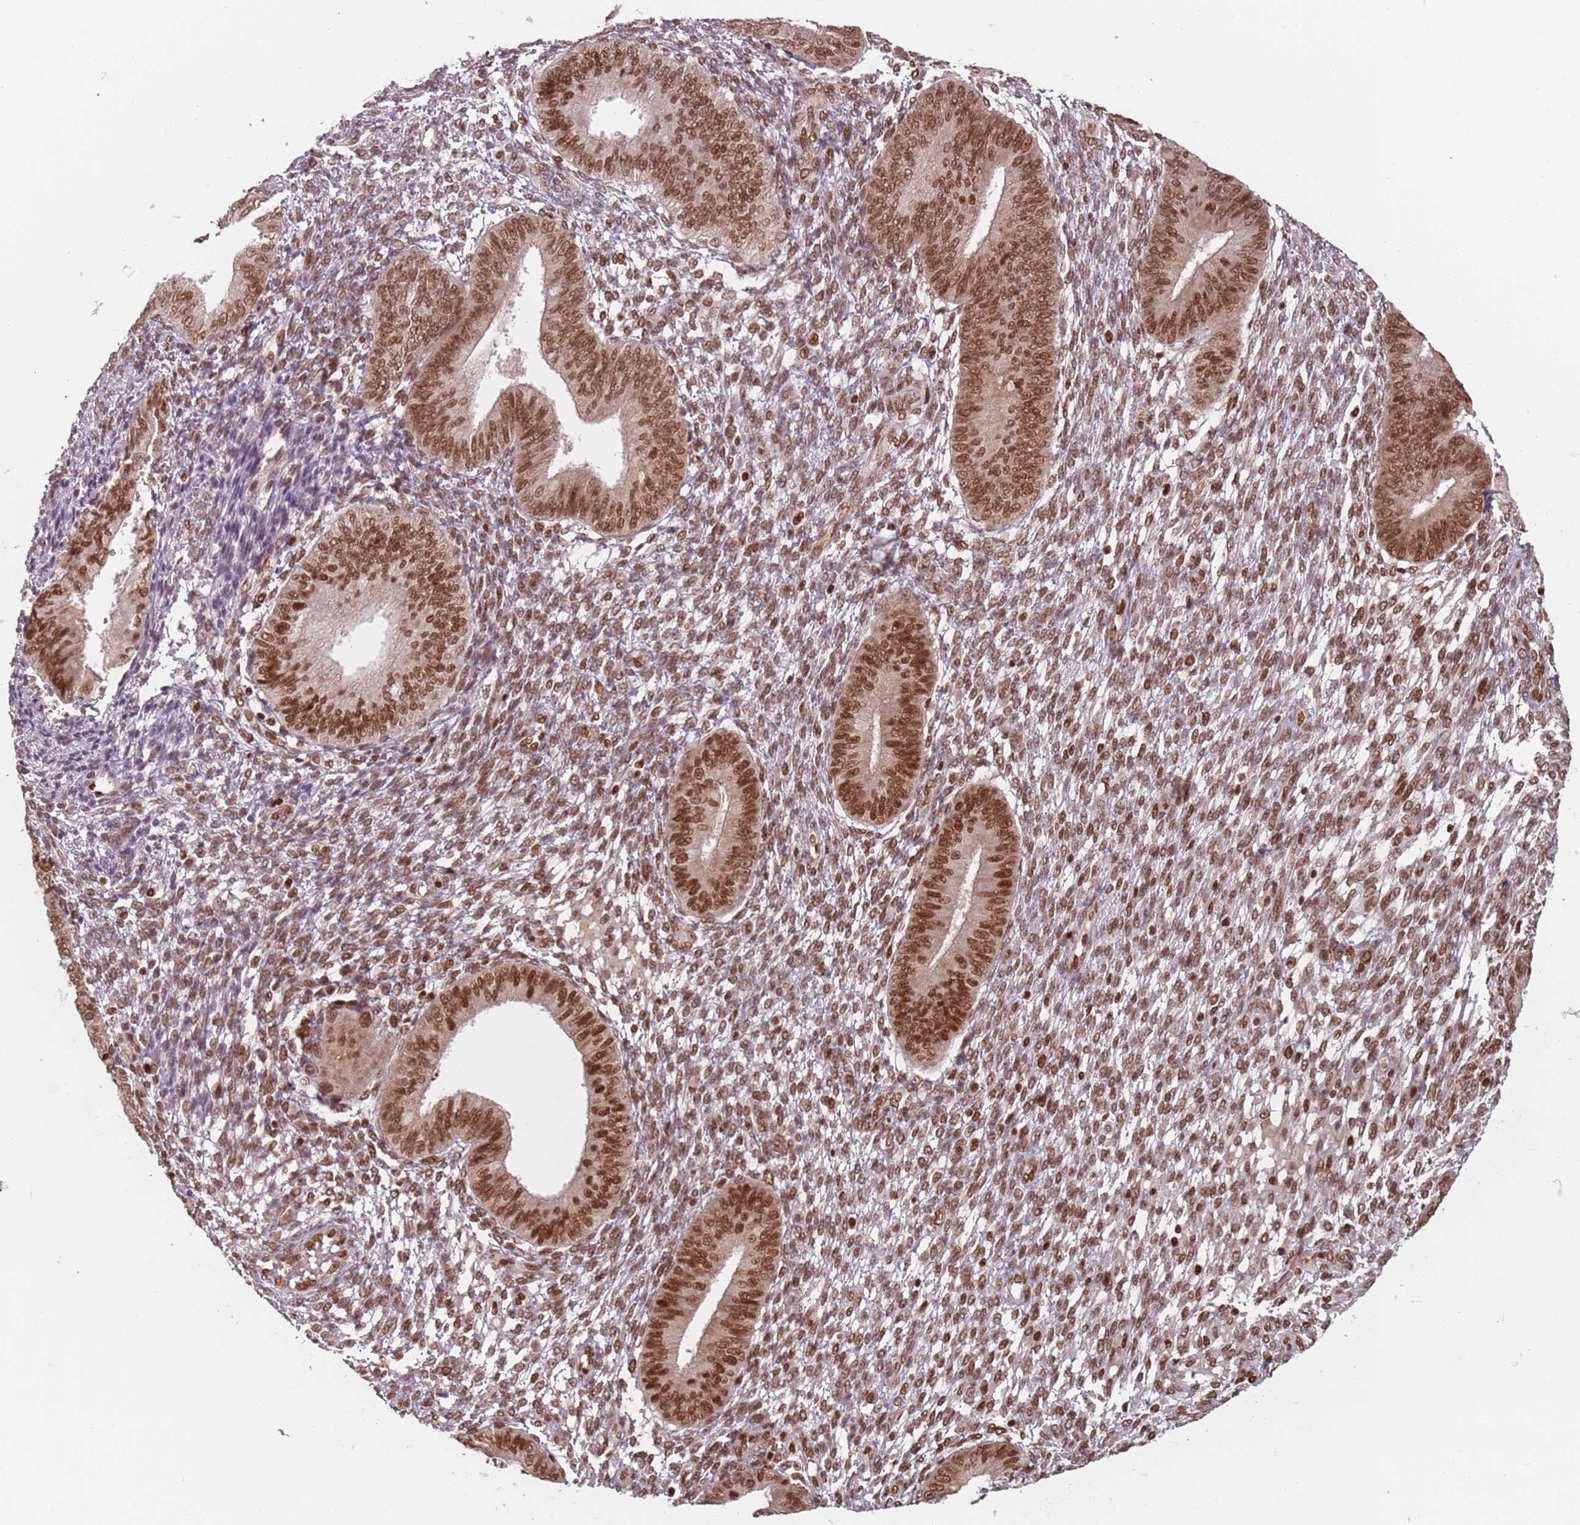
{"staining": {"intensity": "moderate", "quantity": ">75%", "location": "nuclear"}, "tissue": "endometrium", "cell_type": "Cells in endometrial stroma", "image_type": "normal", "snomed": [{"axis": "morphology", "description": "Normal tissue, NOS"}, {"axis": "topography", "description": "Endometrium"}], "caption": "The micrograph reveals immunohistochemical staining of benign endometrium. There is moderate nuclear positivity is seen in approximately >75% of cells in endometrial stroma.", "gene": "NUP50", "patient": {"sex": "female", "age": 49}}